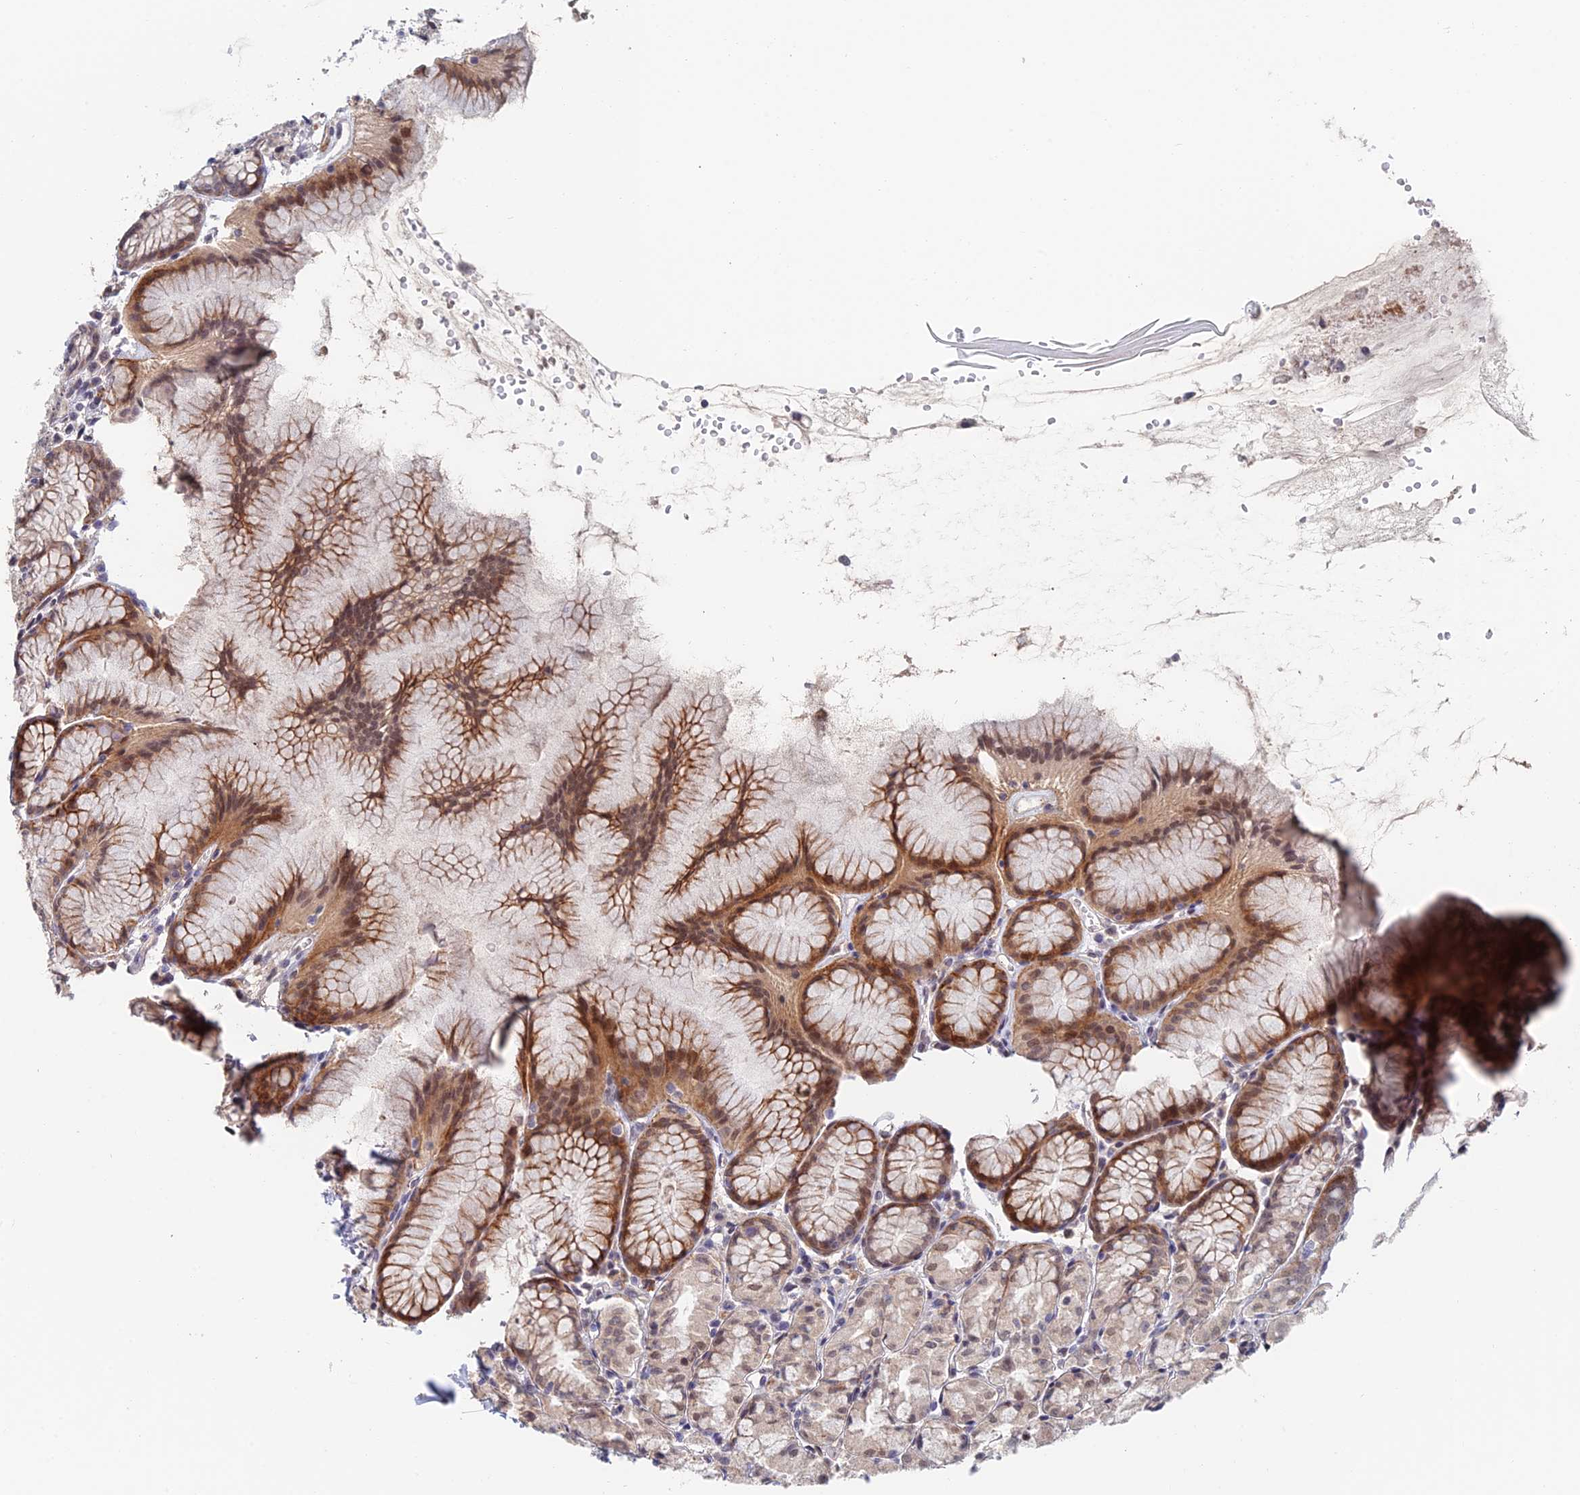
{"staining": {"intensity": "moderate", "quantity": "25%-75%", "location": "cytoplasmic/membranous,nuclear"}, "tissue": "stomach", "cell_type": "Glandular cells", "image_type": "normal", "snomed": [{"axis": "morphology", "description": "Normal tissue, NOS"}, {"axis": "topography", "description": "Stomach, upper"}], "caption": "Protein expression analysis of normal human stomach reveals moderate cytoplasmic/membranous,nuclear staining in about 25%-75% of glandular cells. The staining was performed using DAB to visualize the protein expression in brown, while the nuclei were stained in blue with hematoxylin (Magnification: 20x).", "gene": "ZUP1", "patient": {"sex": "male", "age": 47}}